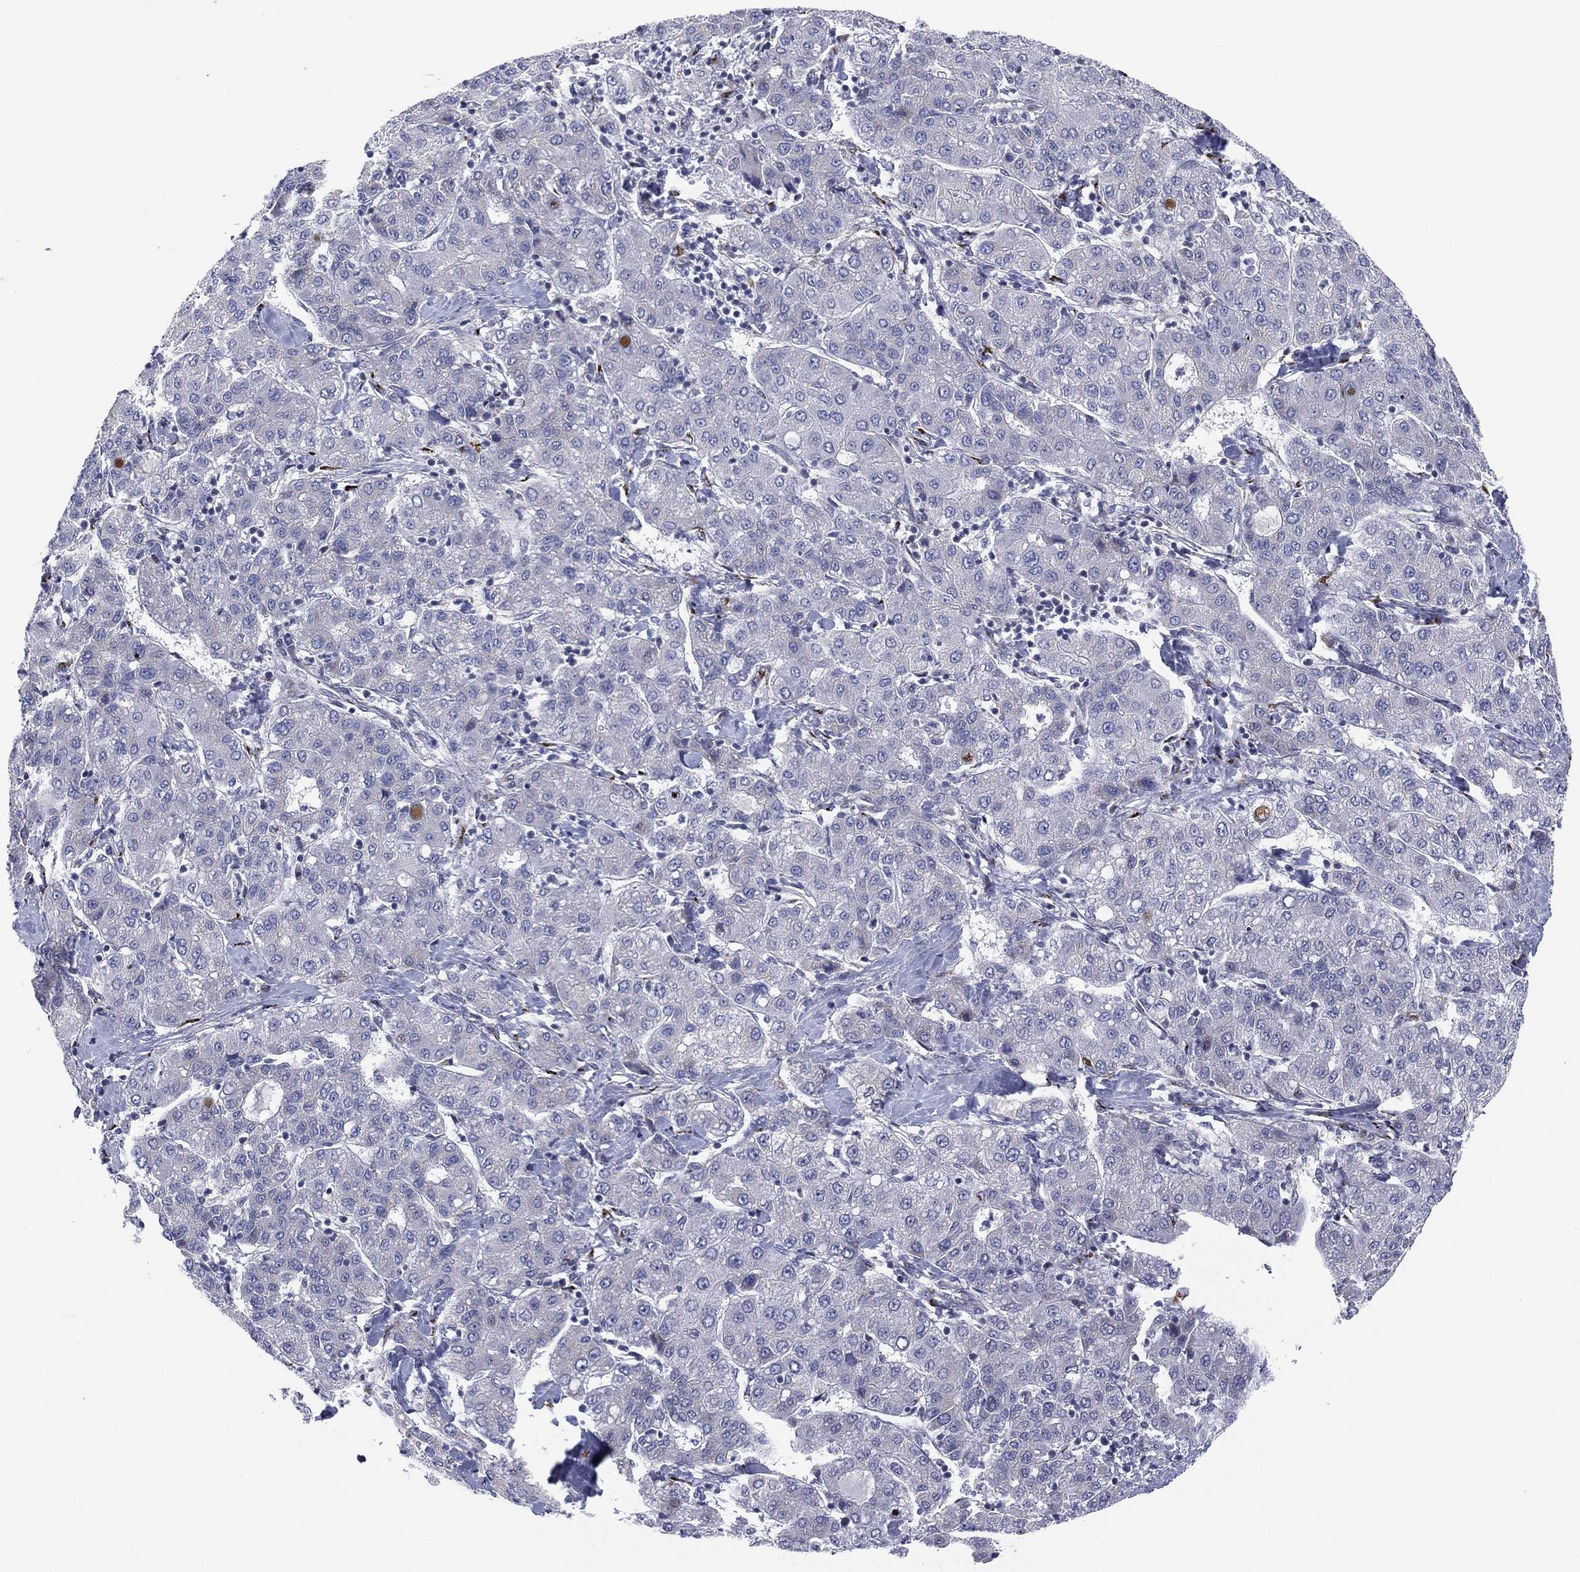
{"staining": {"intensity": "negative", "quantity": "none", "location": "none"}, "tissue": "liver cancer", "cell_type": "Tumor cells", "image_type": "cancer", "snomed": [{"axis": "morphology", "description": "Carcinoma, Hepatocellular, NOS"}, {"axis": "topography", "description": "Liver"}], "caption": "DAB immunohistochemical staining of liver hepatocellular carcinoma displays no significant positivity in tumor cells.", "gene": "CD177", "patient": {"sex": "male", "age": 65}}